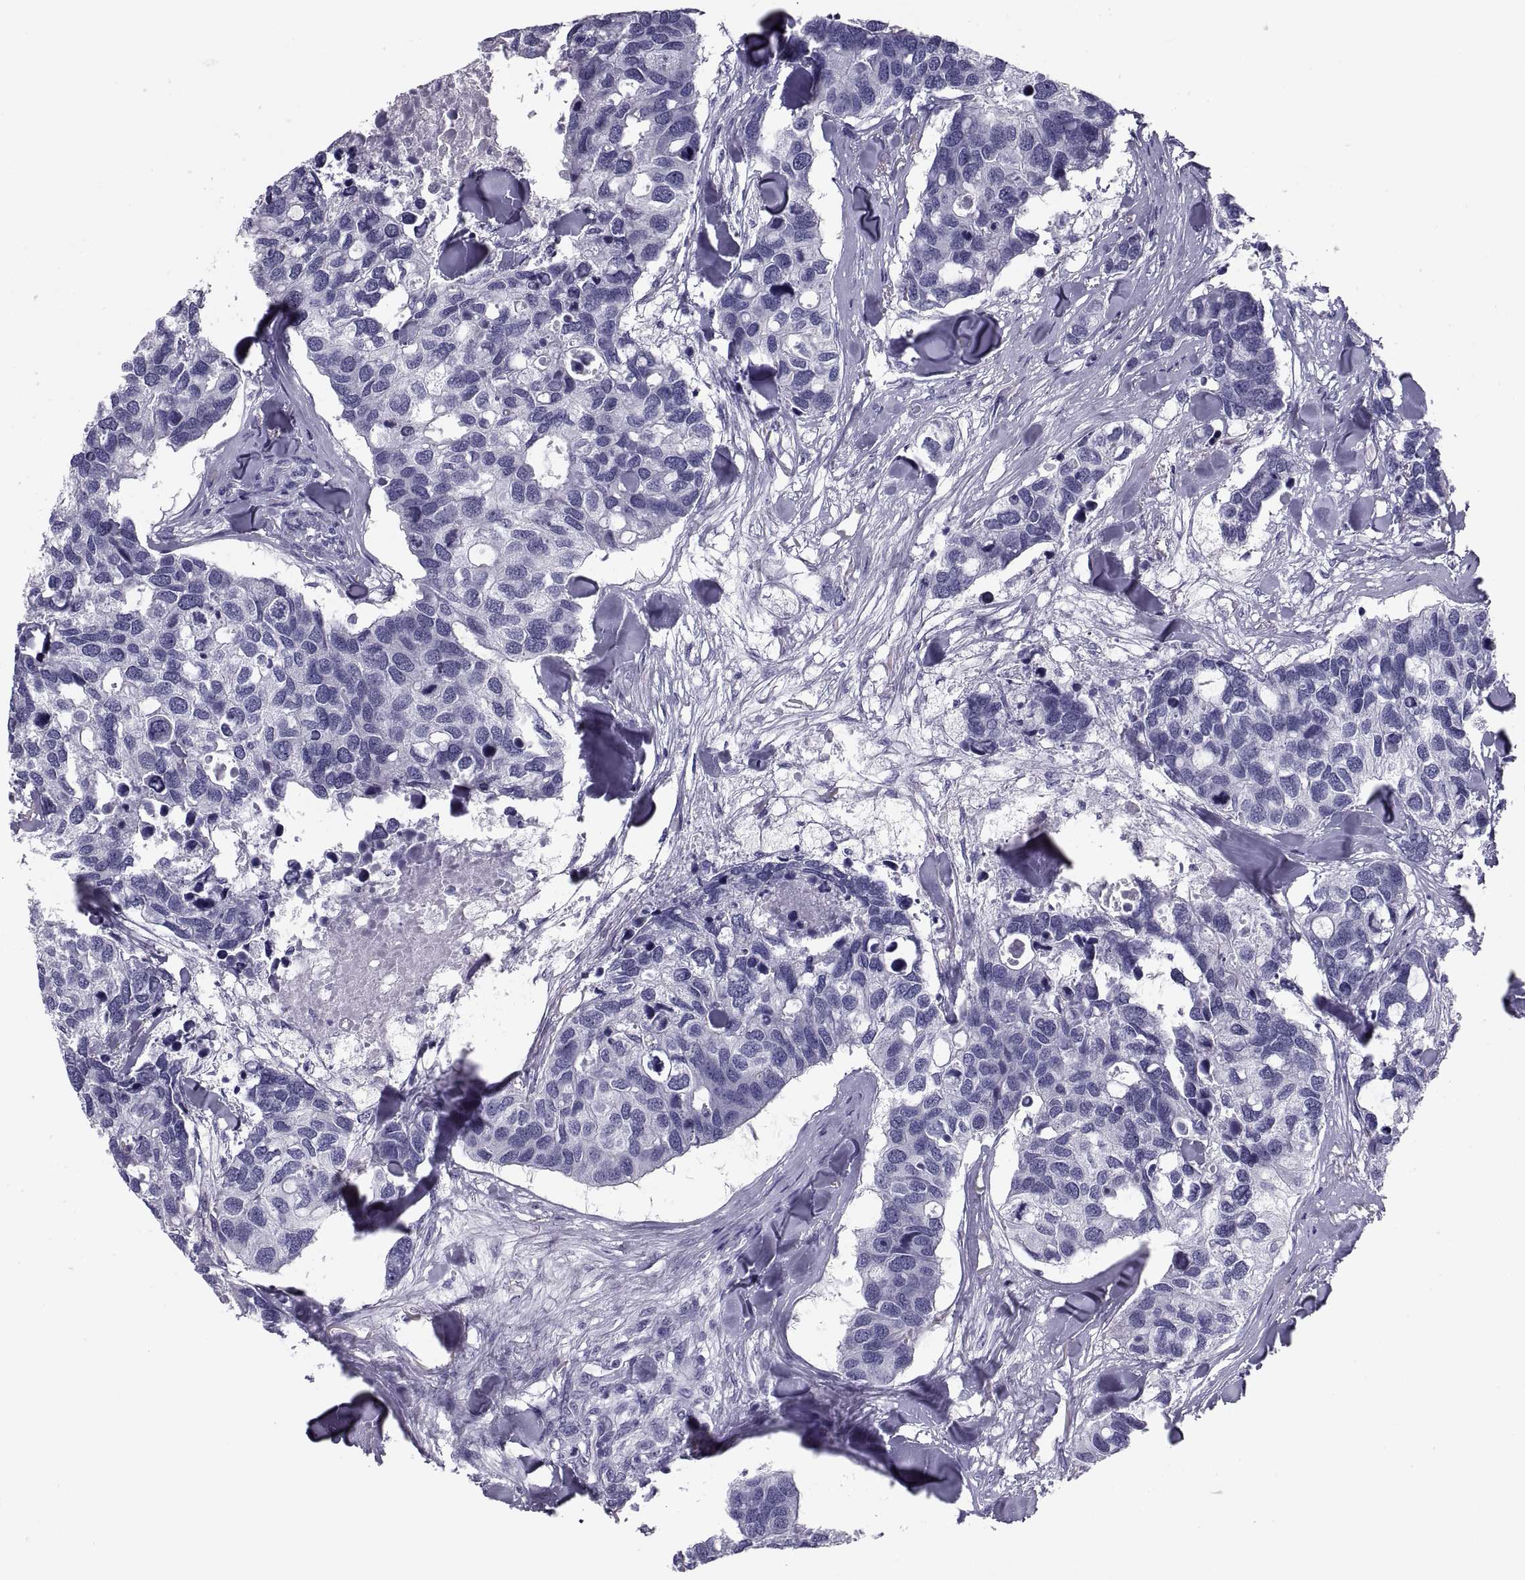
{"staining": {"intensity": "negative", "quantity": "none", "location": "none"}, "tissue": "breast cancer", "cell_type": "Tumor cells", "image_type": "cancer", "snomed": [{"axis": "morphology", "description": "Duct carcinoma"}, {"axis": "topography", "description": "Breast"}], "caption": "A photomicrograph of breast cancer (infiltrating ductal carcinoma) stained for a protein displays no brown staining in tumor cells. (Stains: DAB immunohistochemistry (IHC) with hematoxylin counter stain, Microscopy: brightfield microscopy at high magnification).", "gene": "CRISP1", "patient": {"sex": "female", "age": 83}}